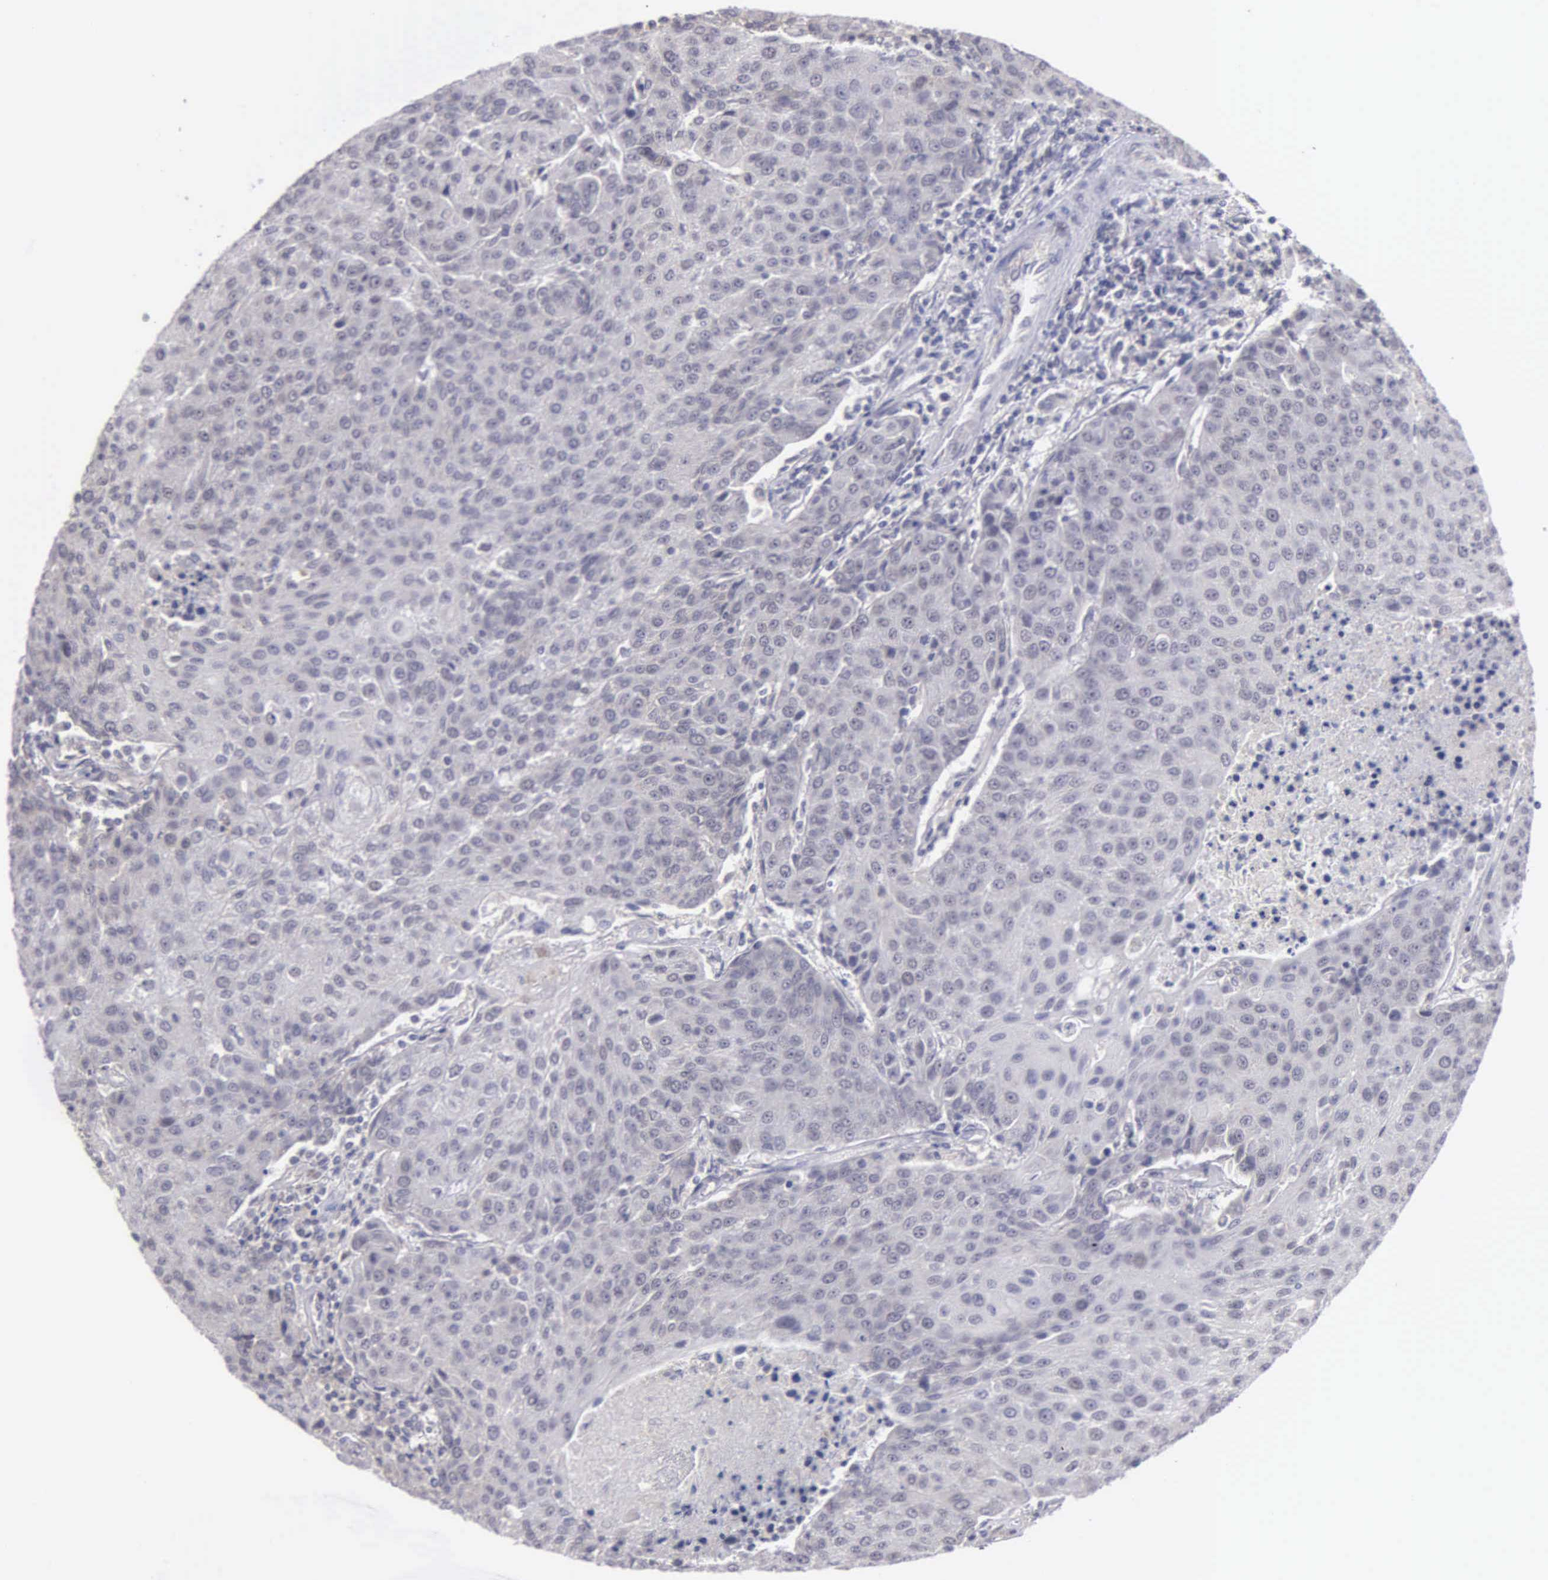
{"staining": {"intensity": "negative", "quantity": "none", "location": "none"}, "tissue": "urothelial cancer", "cell_type": "Tumor cells", "image_type": "cancer", "snomed": [{"axis": "morphology", "description": "Urothelial carcinoma, High grade"}, {"axis": "topography", "description": "Urinary bladder"}], "caption": "Image shows no significant protein expression in tumor cells of high-grade urothelial carcinoma. Nuclei are stained in blue.", "gene": "BRD1", "patient": {"sex": "female", "age": 85}}